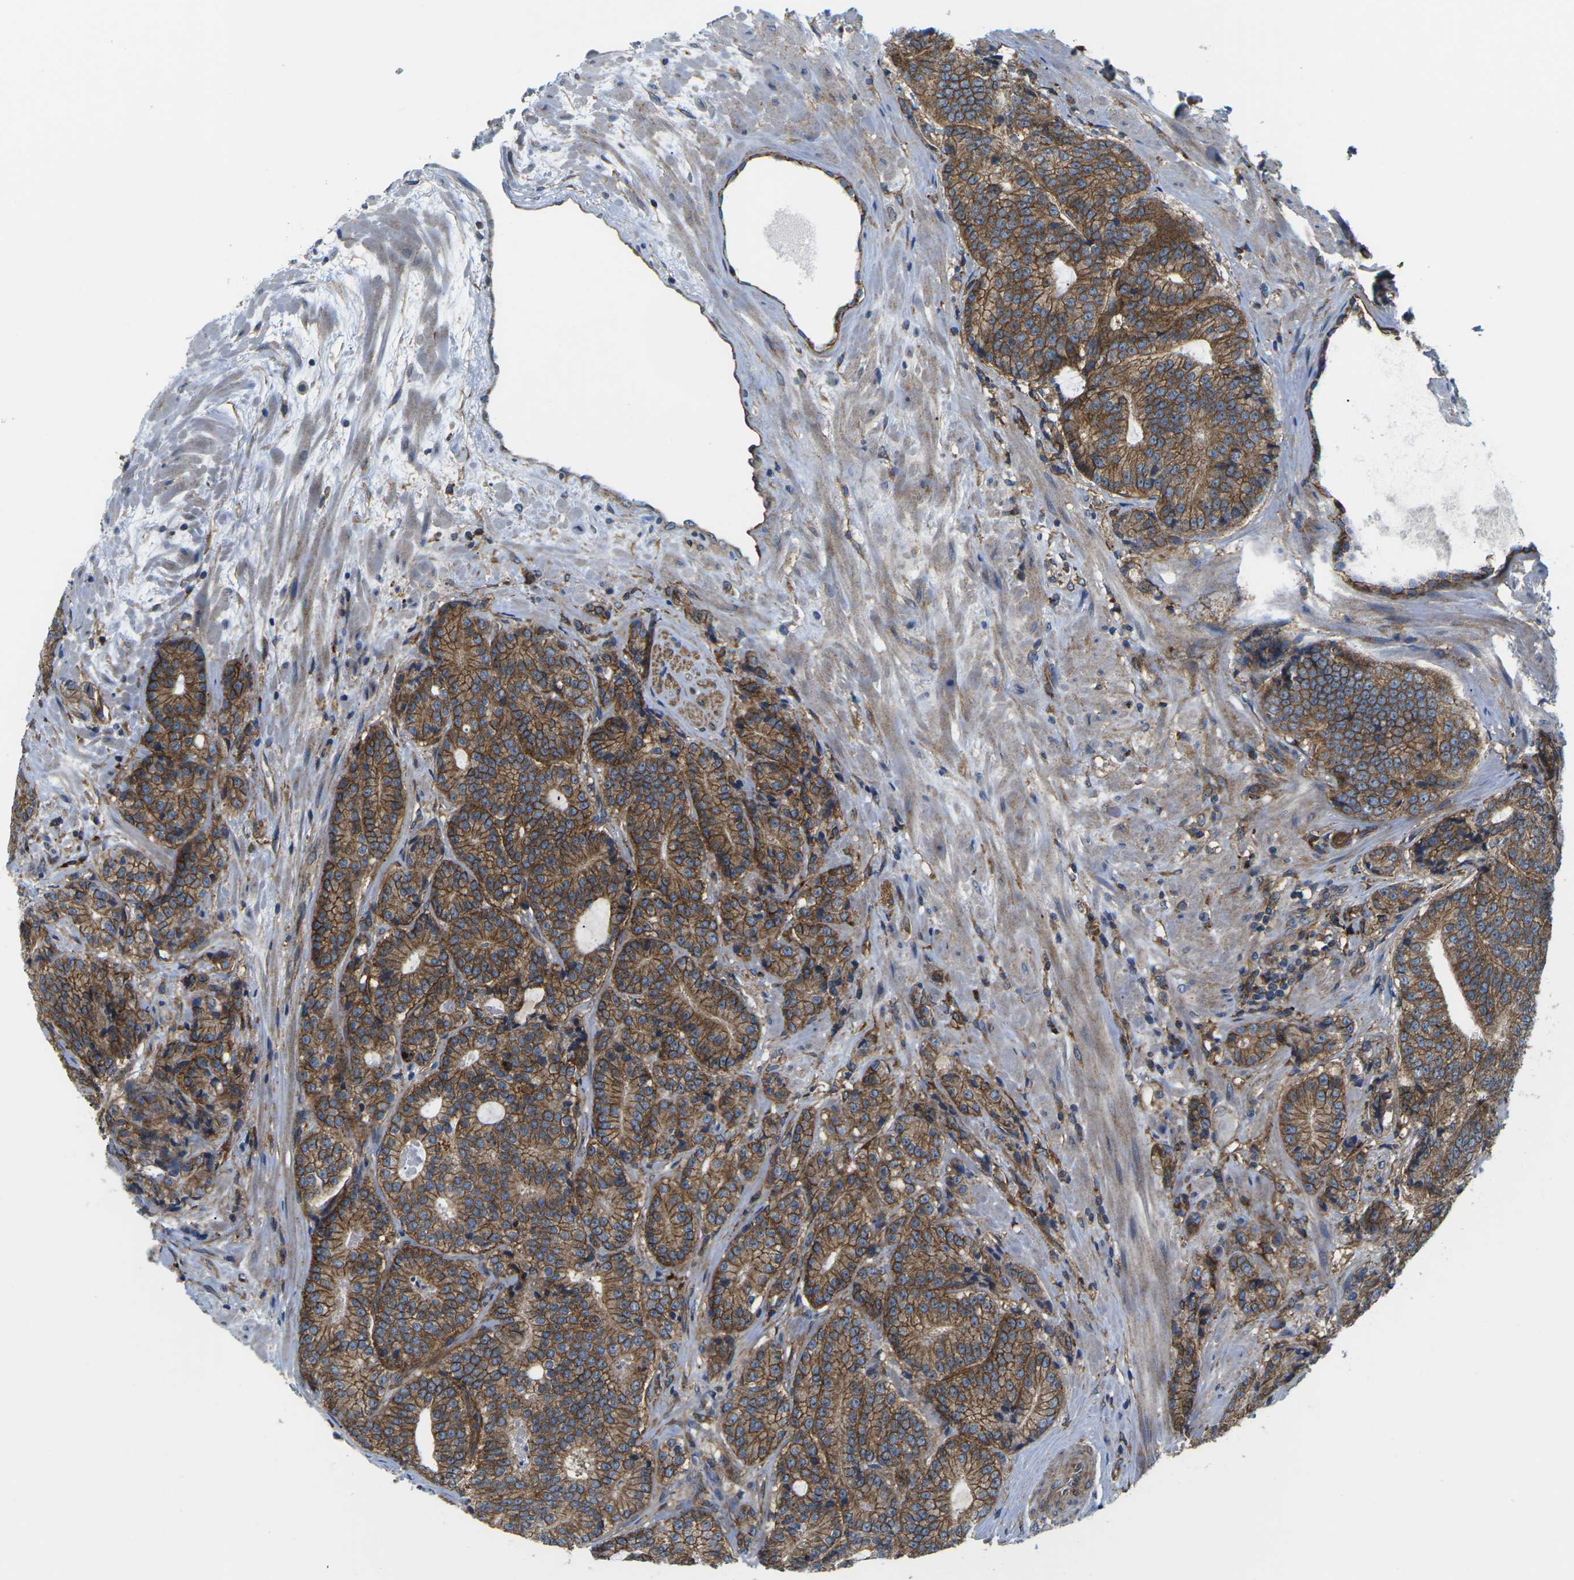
{"staining": {"intensity": "strong", "quantity": ">75%", "location": "cytoplasmic/membranous"}, "tissue": "prostate cancer", "cell_type": "Tumor cells", "image_type": "cancer", "snomed": [{"axis": "morphology", "description": "Adenocarcinoma, High grade"}, {"axis": "topography", "description": "Prostate"}], "caption": "This image displays immunohistochemistry staining of human prostate adenocarcinoma (high-grade), with high strong cytoplasmic/membranous expression in approximately >75% of tumor cells.", "gene": "DLG1", "patient": {"sex": "male", "age": 61}}